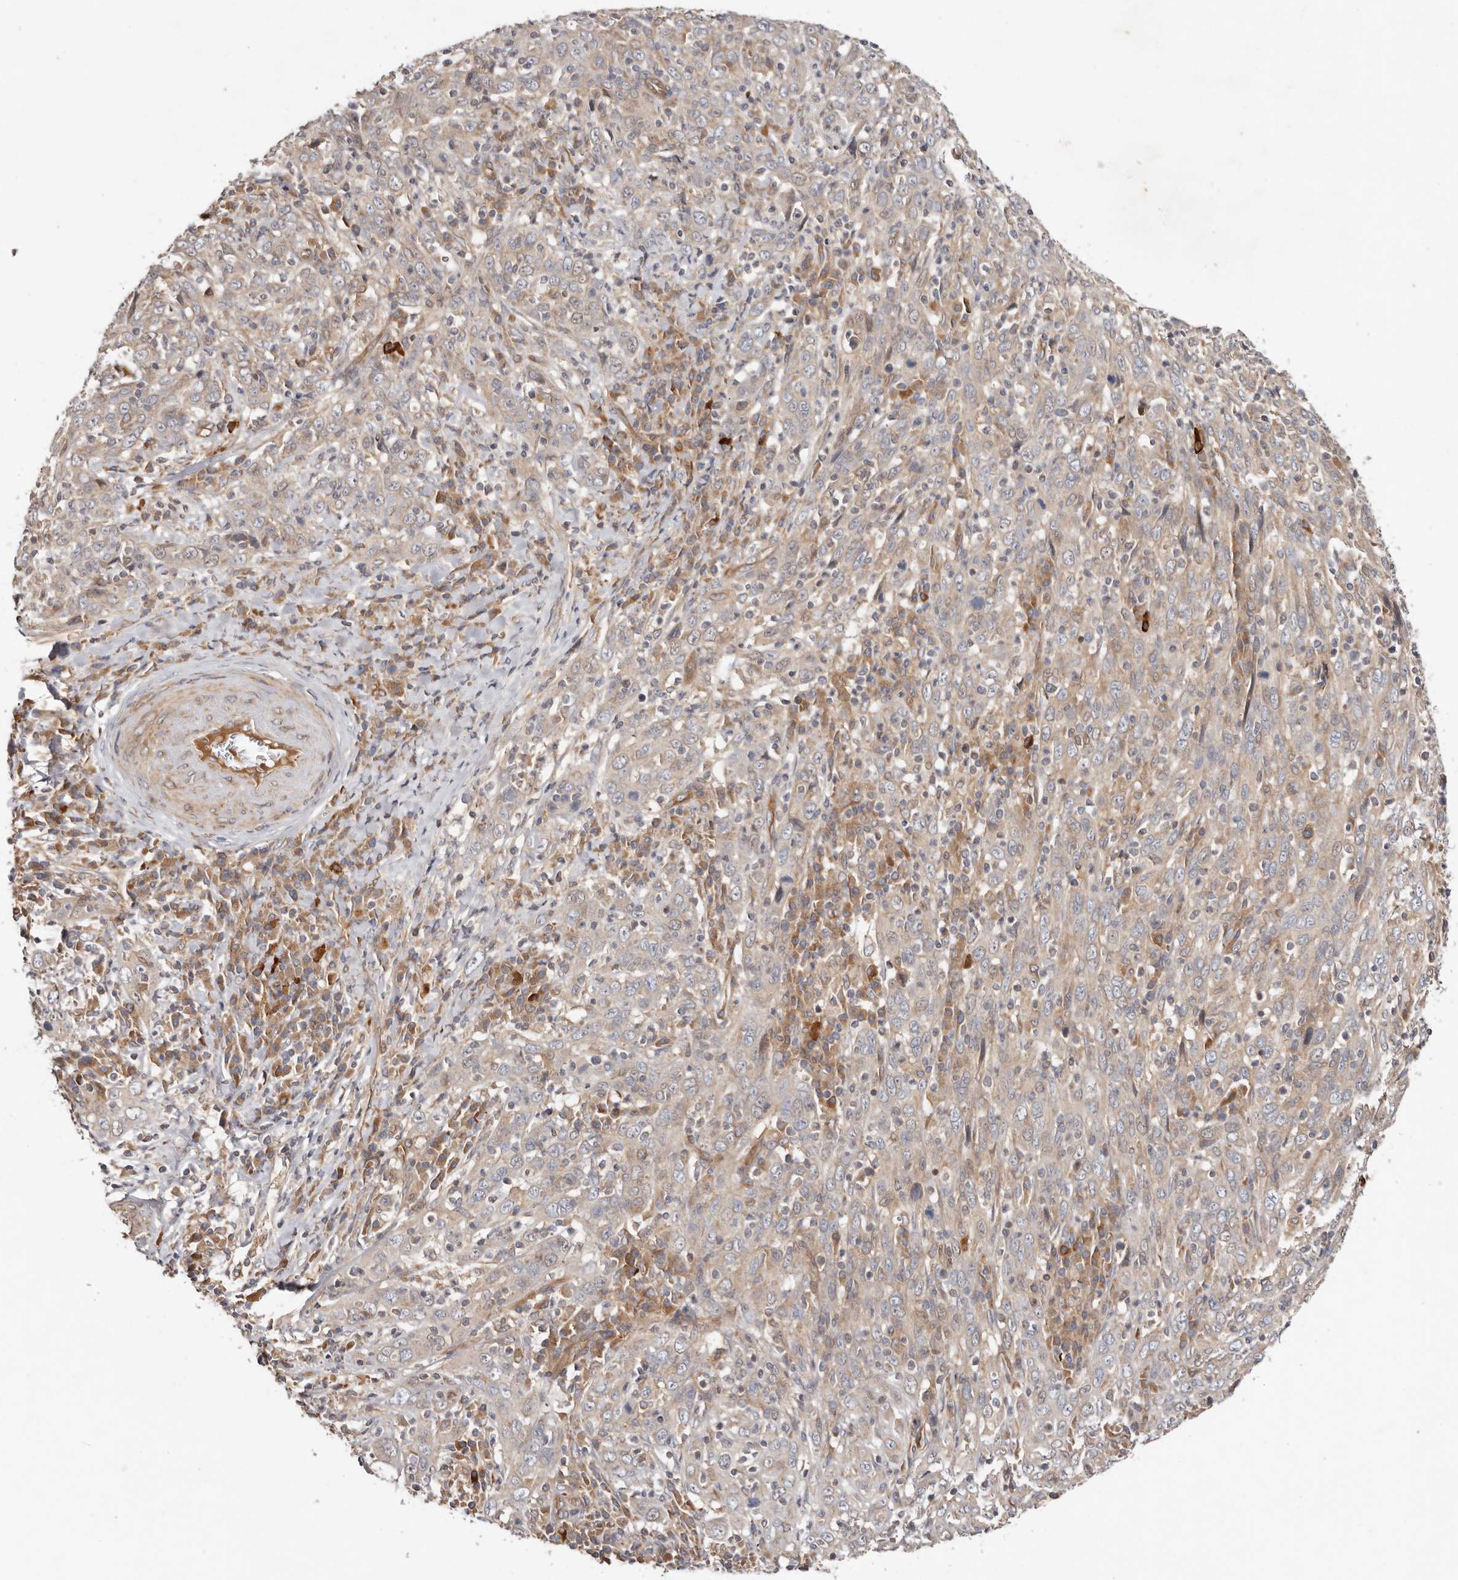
{"staining": {"intensity": "weak", "quantity": "<25%", "location": "cytoplasmic/membranous"}, "tissue": "cervical cancer", "cell_type": "Tumor cells", "image_type": "cancer", "snomed": [{"axis": "morphology", "description": "Squamous cell carcinoma, NOS"}, {"axis": "topography", "description": "Cervix"}], "caption": "The histopathology image demonstrates no significant expression in tumor cells of squamous cell carcinoma (cervical).", "gene": "MACF1", "patient": {"sex": "female", "age": 46}}